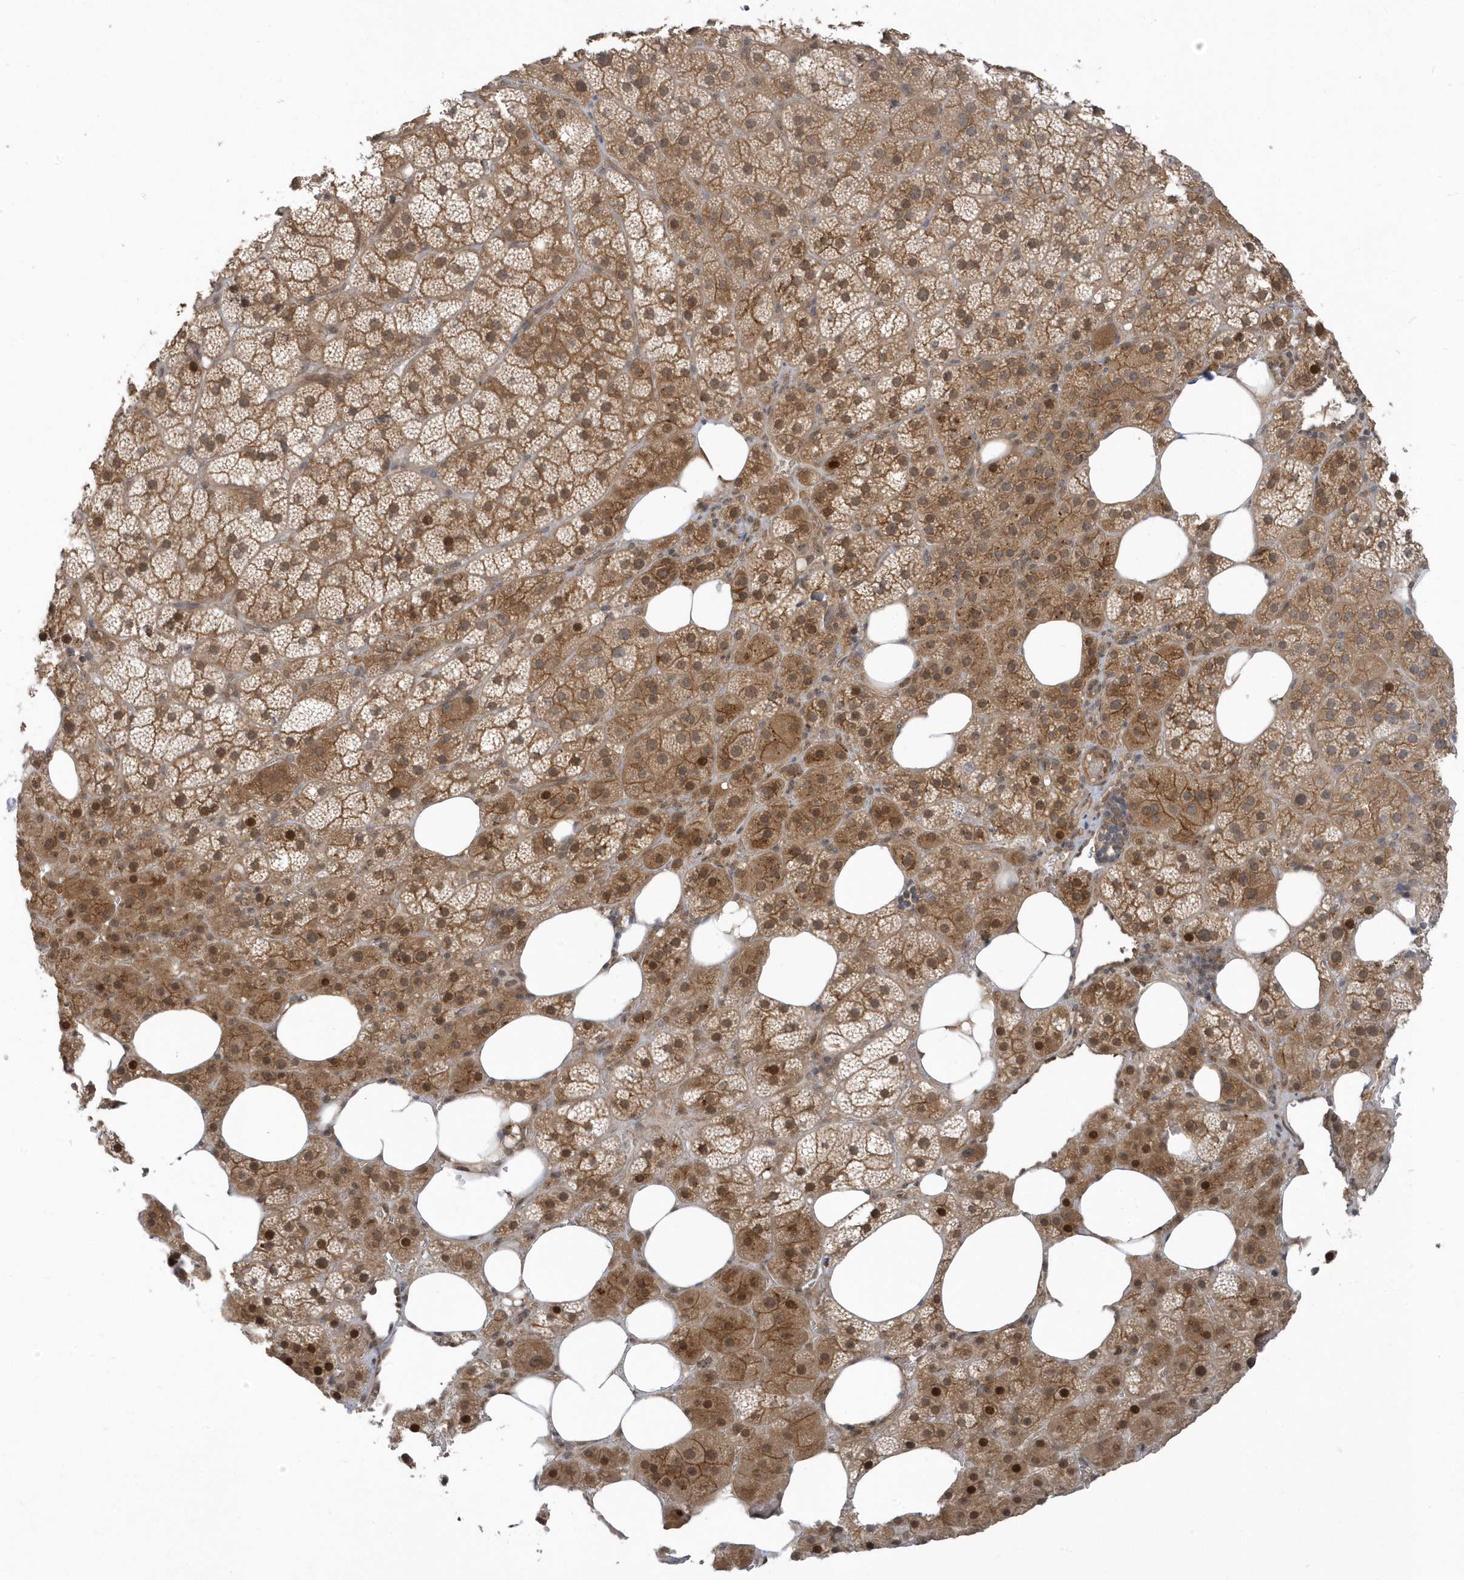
{"staining": {"intensity": "moderate", "quantity": ">75%", "location": "cytoplasmic/membranous,nuclear"}, "tissue": "adrenal gland", "cell_type": "Glandular cells", "image_type": "normal", "snomed": [{"axis": "morphology", "description": "Normal tissue, NOS"}, {"axis": "topography", "description": "Adrenal gland"}], "caption": "Protein analysis of unremarkable adrenal gland reveals moderate cytoplasmic/membranous,nuclear staining in approximately >75% of glandular cells.", "gene": "USP53", "patient": {"sex": "female", "age": 59}}